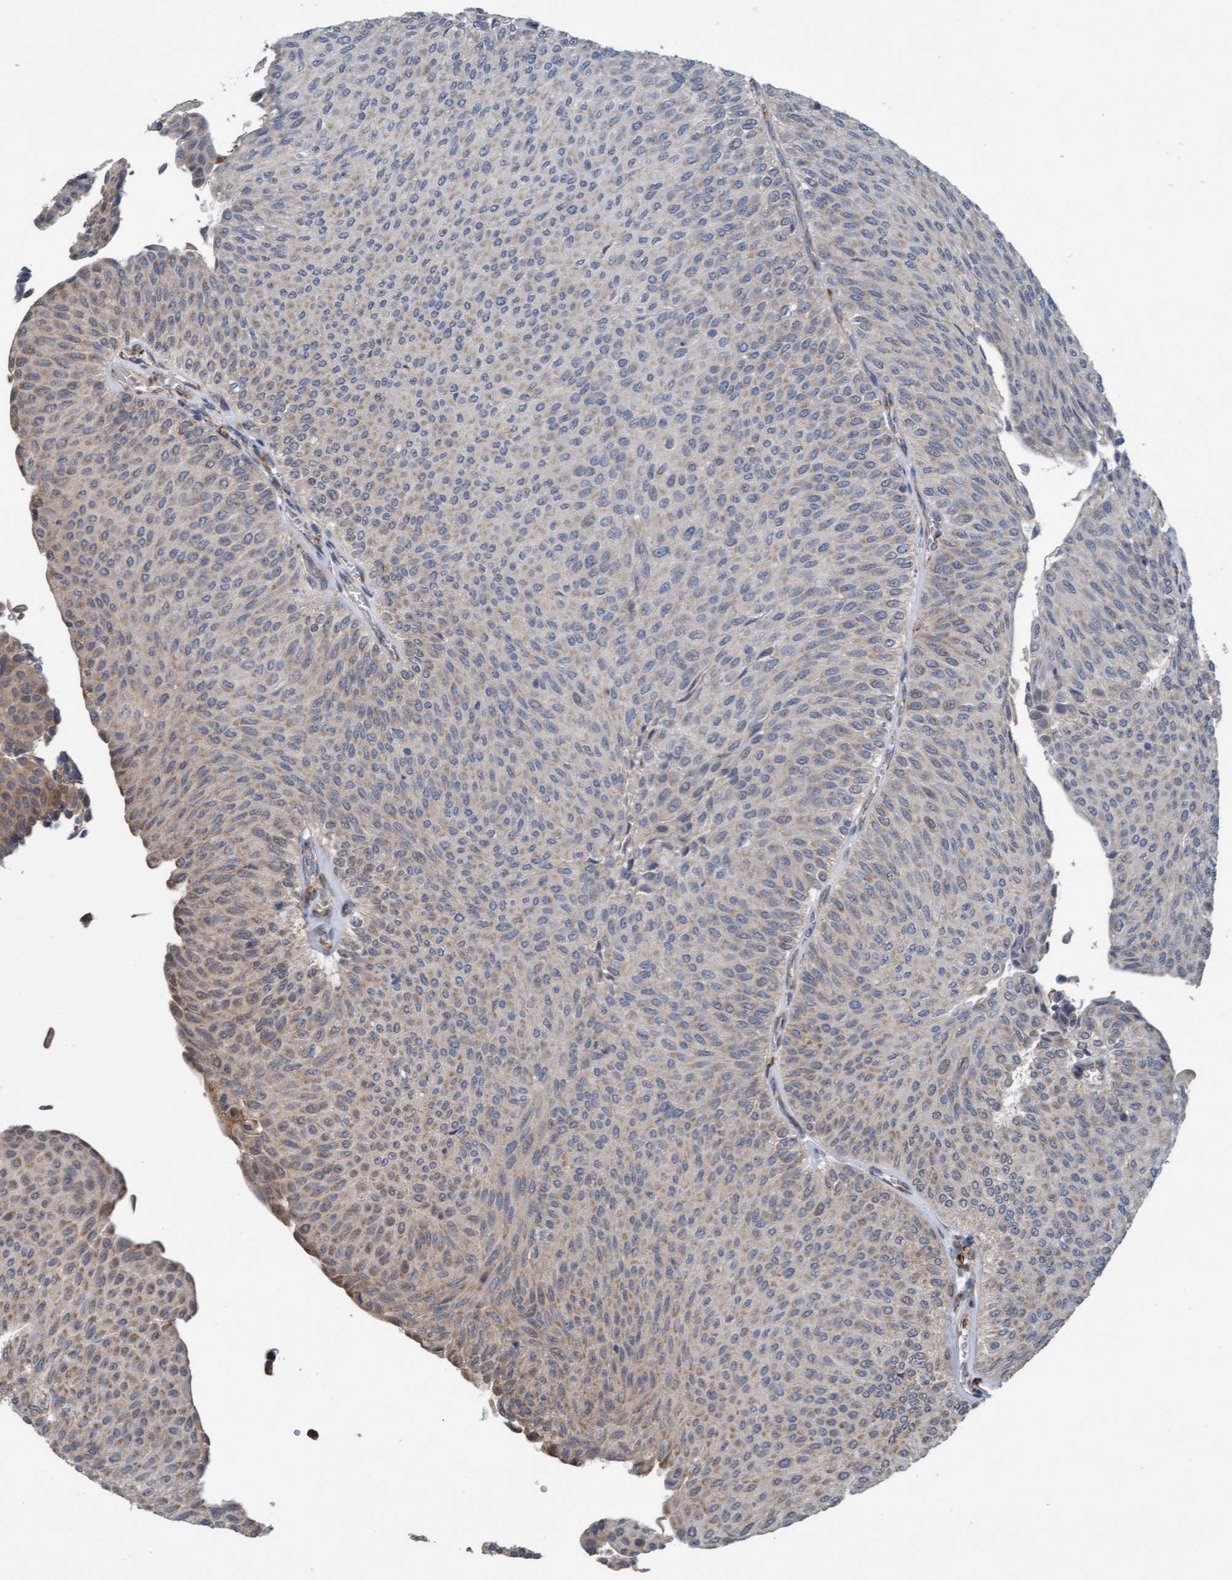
{"staining": {"intensity": "moderate", "quantity": "25%-75%", "location": "cytoplasmic/membranous"}, "tissue": "urothelial cancer", "cell_type": "Tumor cells", "image_type": "cancer", "snomed": [{"axis": "morphology", "description": "Urothelial carcinoma, Low grade"}, {"axis": "topography", "description": "Urinary bladder"}], "caption": "Urothelial cancer tissue shows moderate cytoplasmic/membranous expression in about 25%-75% of tumor cells, visualized by immunohistochemistry. (DAB IHC with brightfield microscopy, high magnification).", "gene": "ZNF566", "patient": {"sex": "male", "age": 78}}